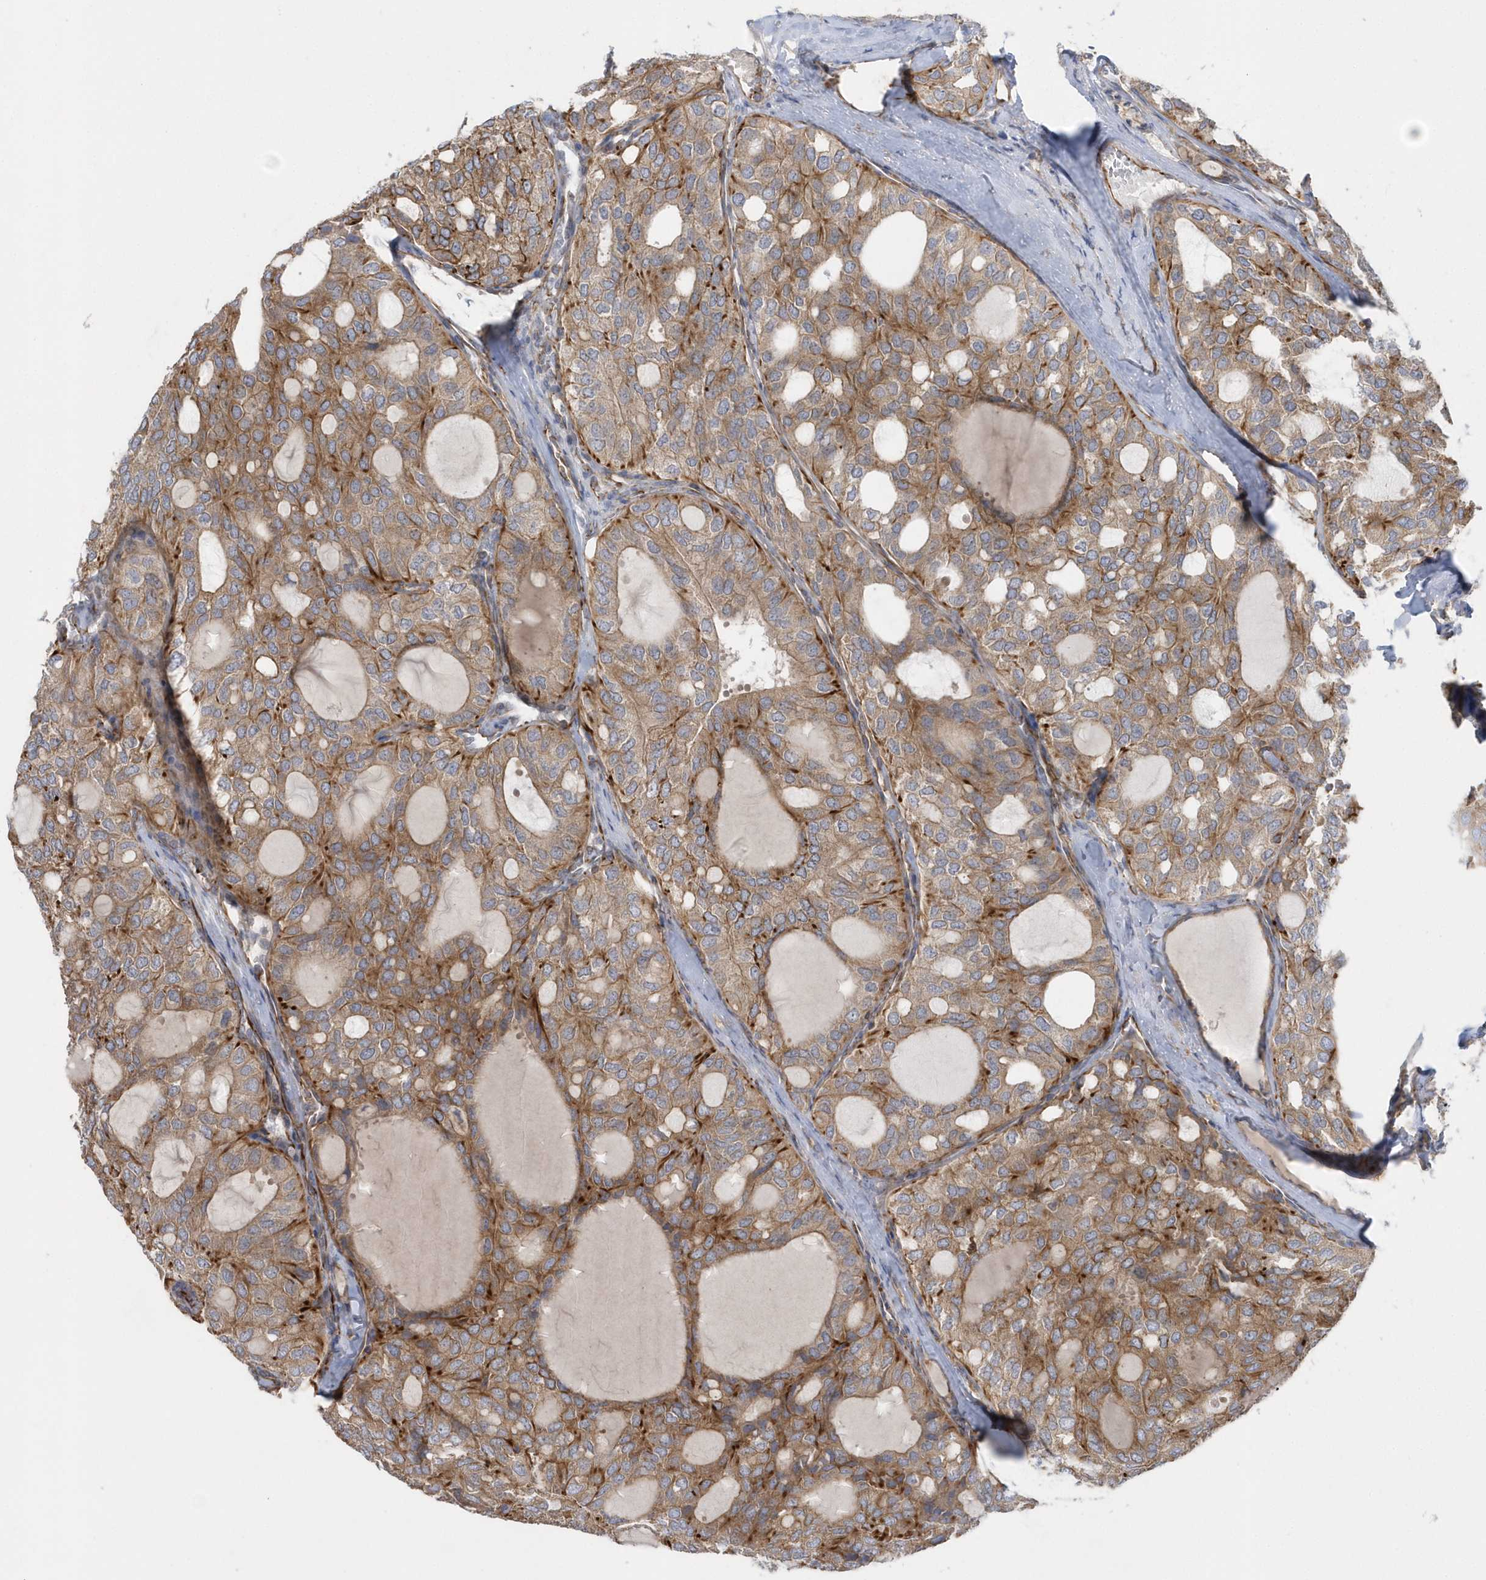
{"staining": {"intensity": "moderate", "quantity": ">75%", "location": "cytoplasmic/membranous"}, "tissue": "thyroid cancer", "cell_type": "Tumor cells", "image_type": "cancer", "snomed": [{"axis": "morphology", "description": "Follicular adenoma carcinoma, NOS"}, {"axis": "topography", "description": "Thyroid gland"}], "caption": "There is medium levels of moderate cytoplasmic/membranous staining in tumor cells of thyroid follicular adenoma carcinoma, as demonstrated by immunohistochemical staining (brown color).", "gene": "RAB17", "patient": {"sex": "male", "age": 75}}